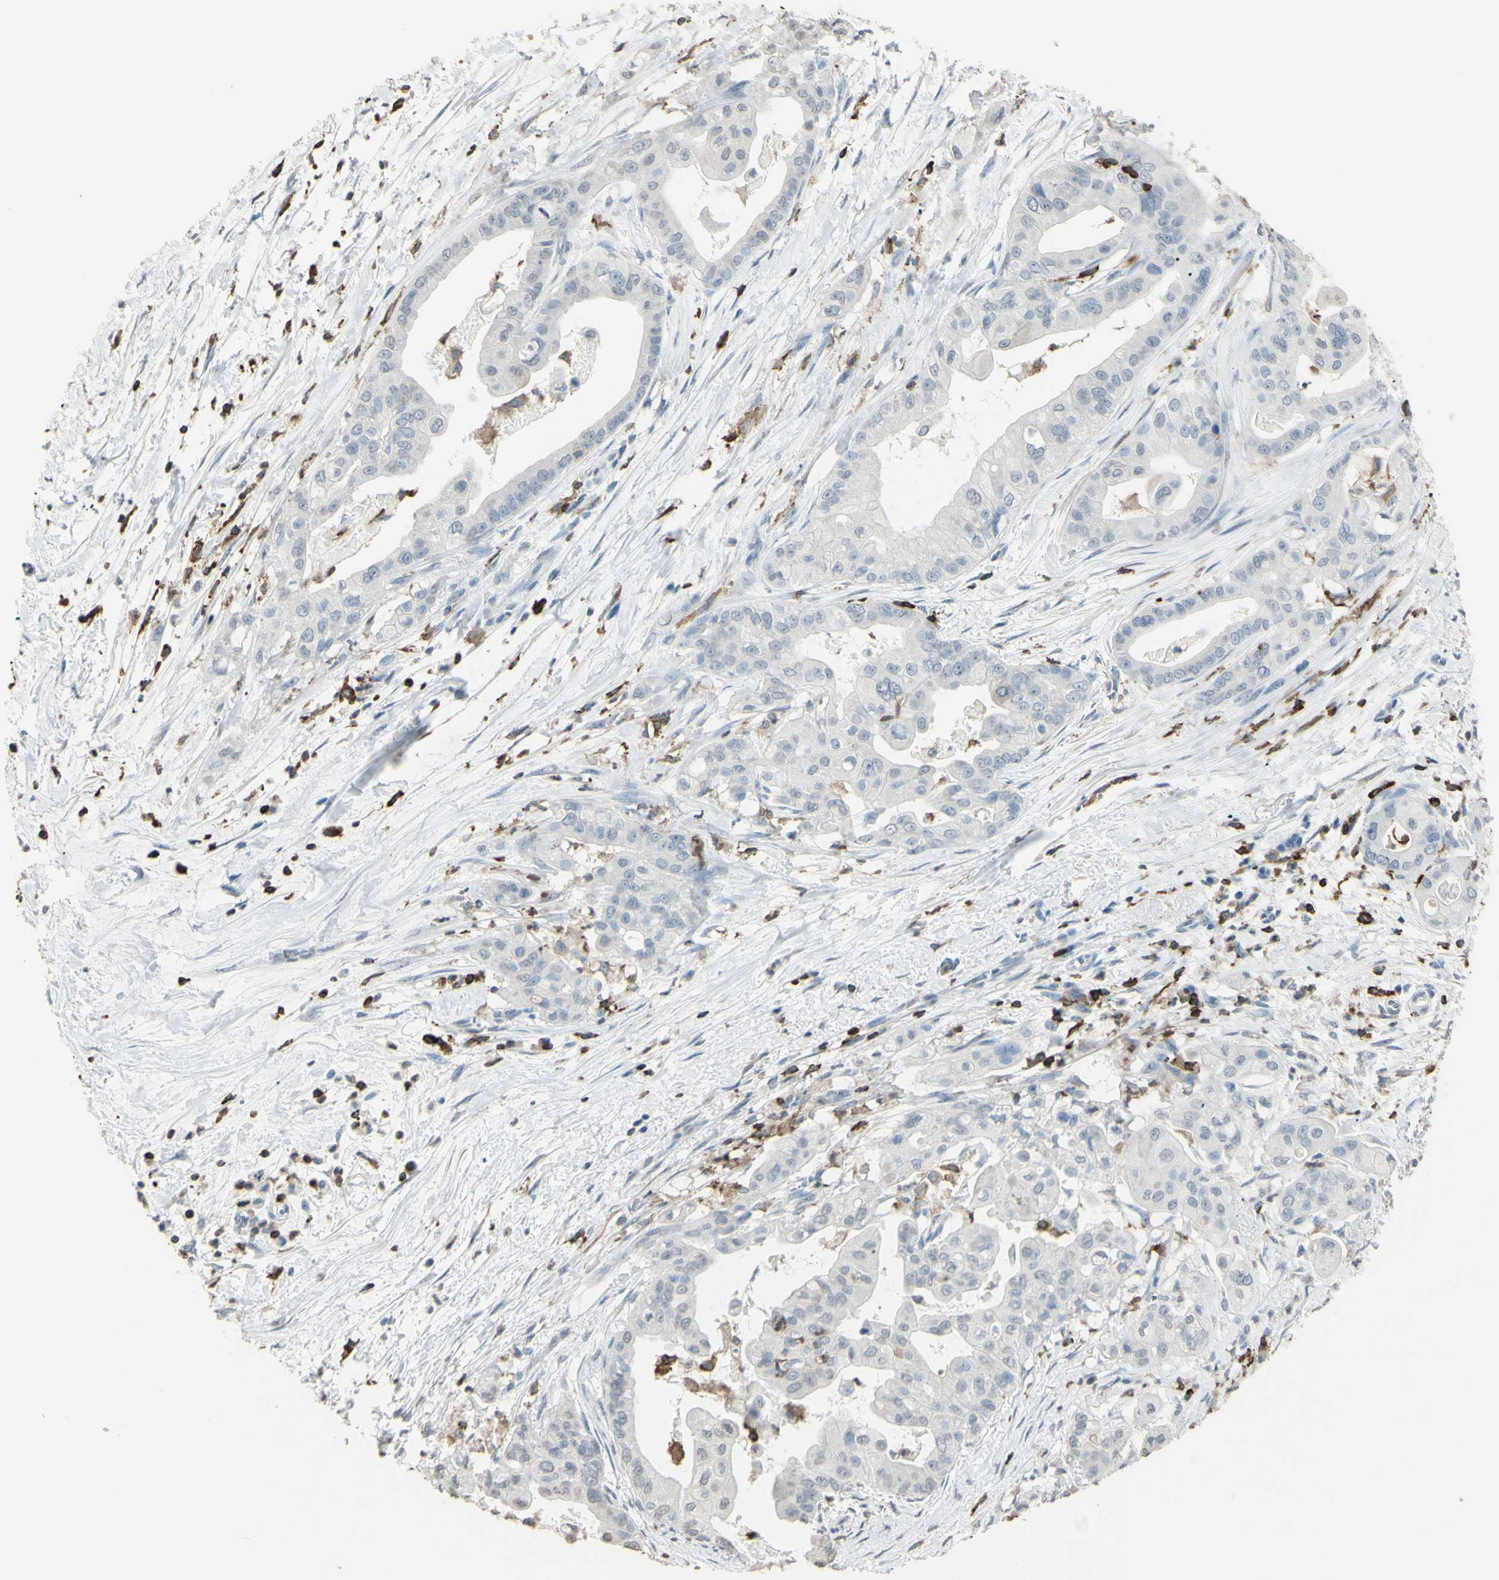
{"staining": {"intensity": "negative", "quantity": "none", "location": "none"}, "tissue": "pancreatic cancer", "cell_type": "Tumor cells", "image_type": "cancer", "snomed": [{"axis": "morphology", "description": "Adenocarcinoma, NOS"}, {"axis": "topography", "description": "Pancreas"}], "caption": "Human adenocarcinoma (pancreatic) stained for a protein using immunohistochemistry (IHC) reveals no expression in tumor cells.", "gene": "PSTPIP1", "patient": {"sex": "female", "age": 75}}